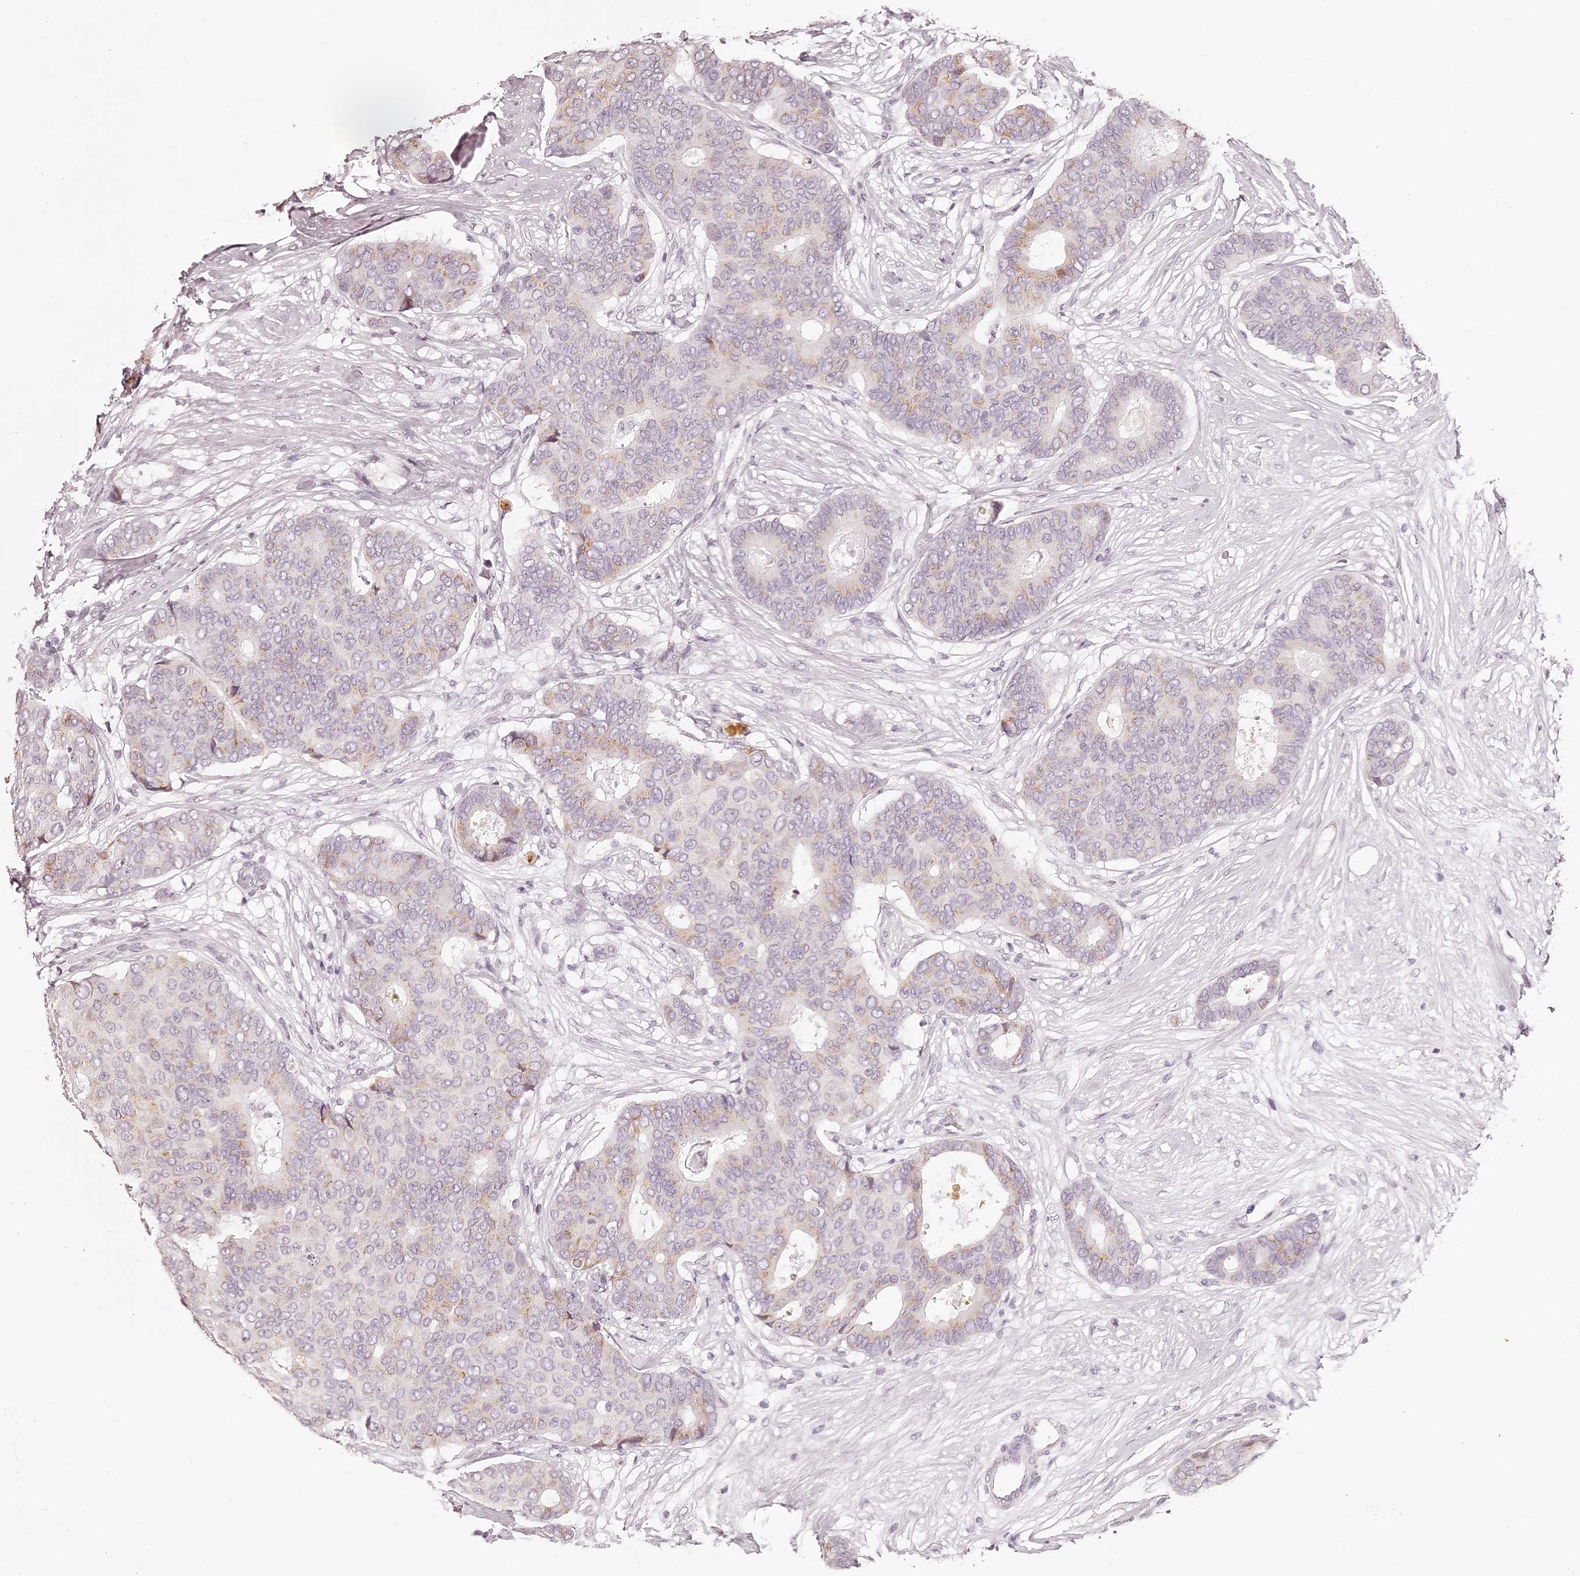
{"staining": {"intensity": "moderate", "quantity": "<25%", "location": "cytoplasmic/membranous"}, "tissue": "breast cancer", "cell_type": "Tumor cells", "image_type": "cancer", "snomed": [{"axis": "morphology", "description": "Duct carcinoma"}, {"axis": "topography", "description": "Breast"}], "caption": "This is an image of immunohistochemistry staining of intraductal carcinoma (breast), which shows moderate staining in the cytoplasmic/membranous of tumor cells.", "gene": "ELAPOR1", "patient": {"sex": "female", "age": 75}}